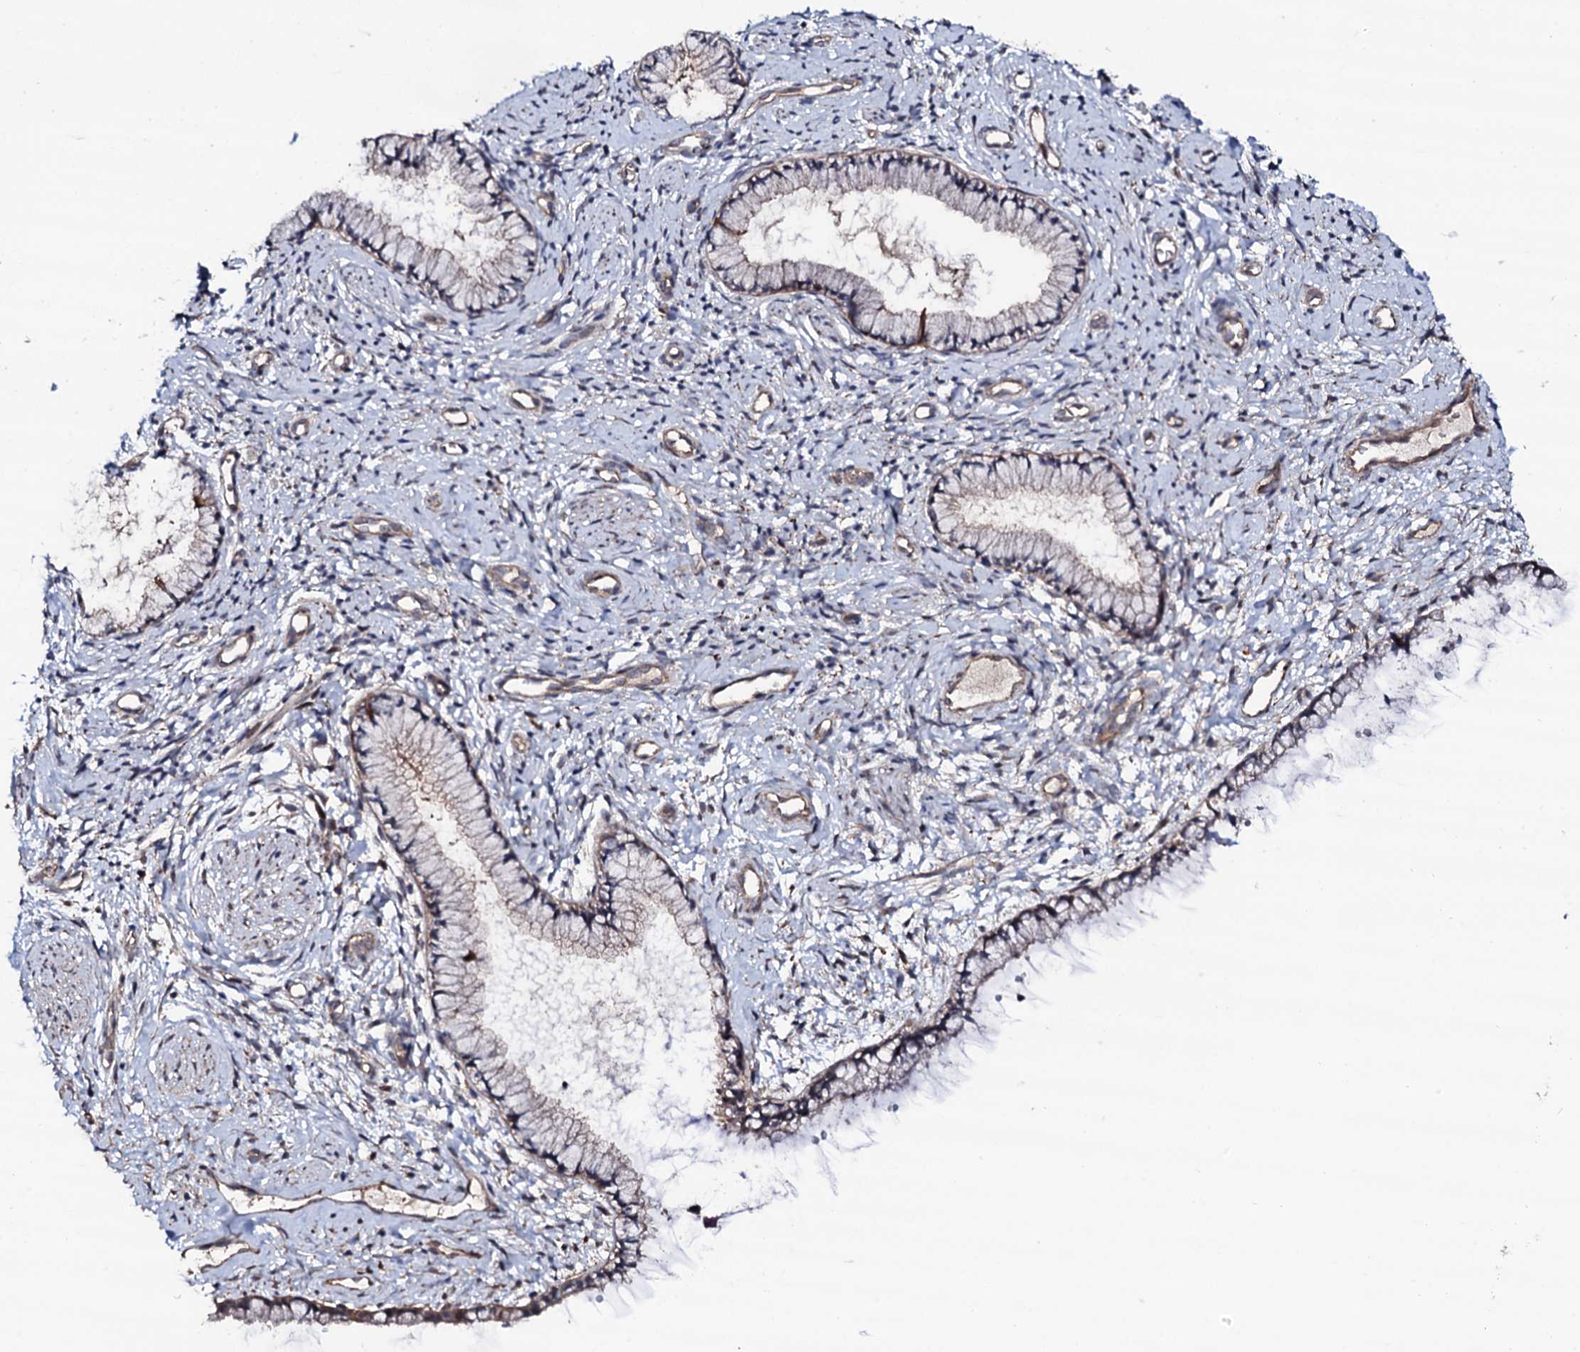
{"staining": {"intensity": "moderate", "quantity": "25%-75%", "location": "cytoplasmic/membranous"}, "tissue": "cervix", "cell_type": "Glandular cells", "image_type": "normal", "snomed": [{"axis": "morphology", "description": "Normal tissue, NOS"}, {"axis": "topography", "description": "Cervix"}], "caption": "This is a photomicrograph of immunohistochemistry staining of unremarkable cervix, which shows moderate staining in the cytoplasmic/membranous of glandular cells.", "gene": "CIAO2A", "patient": {"sex": "female", "age": 57}}